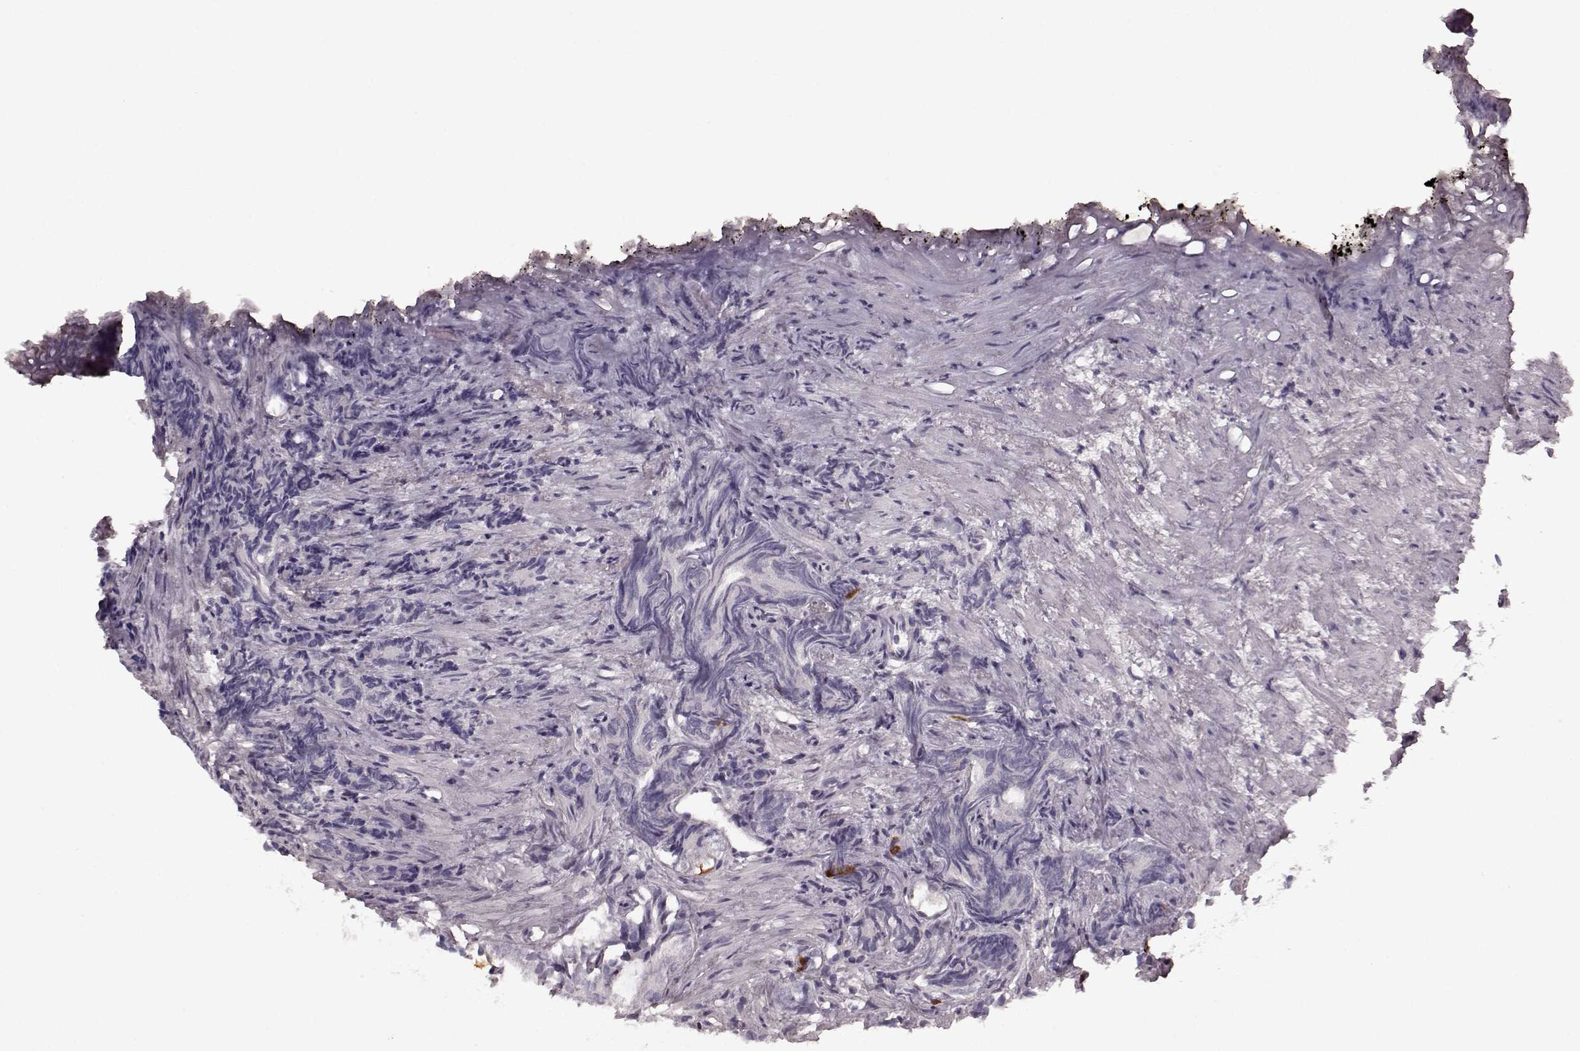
{"staining": {"intensity": "negative", "quantity": "none", "location": "none"}, "tissue": "prostate cancer", "cell_type": "Tumor cells", "image_type": "cancer", "snomed": [{"axis": "morphology", "description": "Adenocarcinoma, High grade"}, {"axis": "topography", "description": "Prostate"}], "caption": "Tumor cells are negative for brown protein staining in prostate cancer.", "gene": "CD28", "patient": {"sex": "male", "age": 84}}